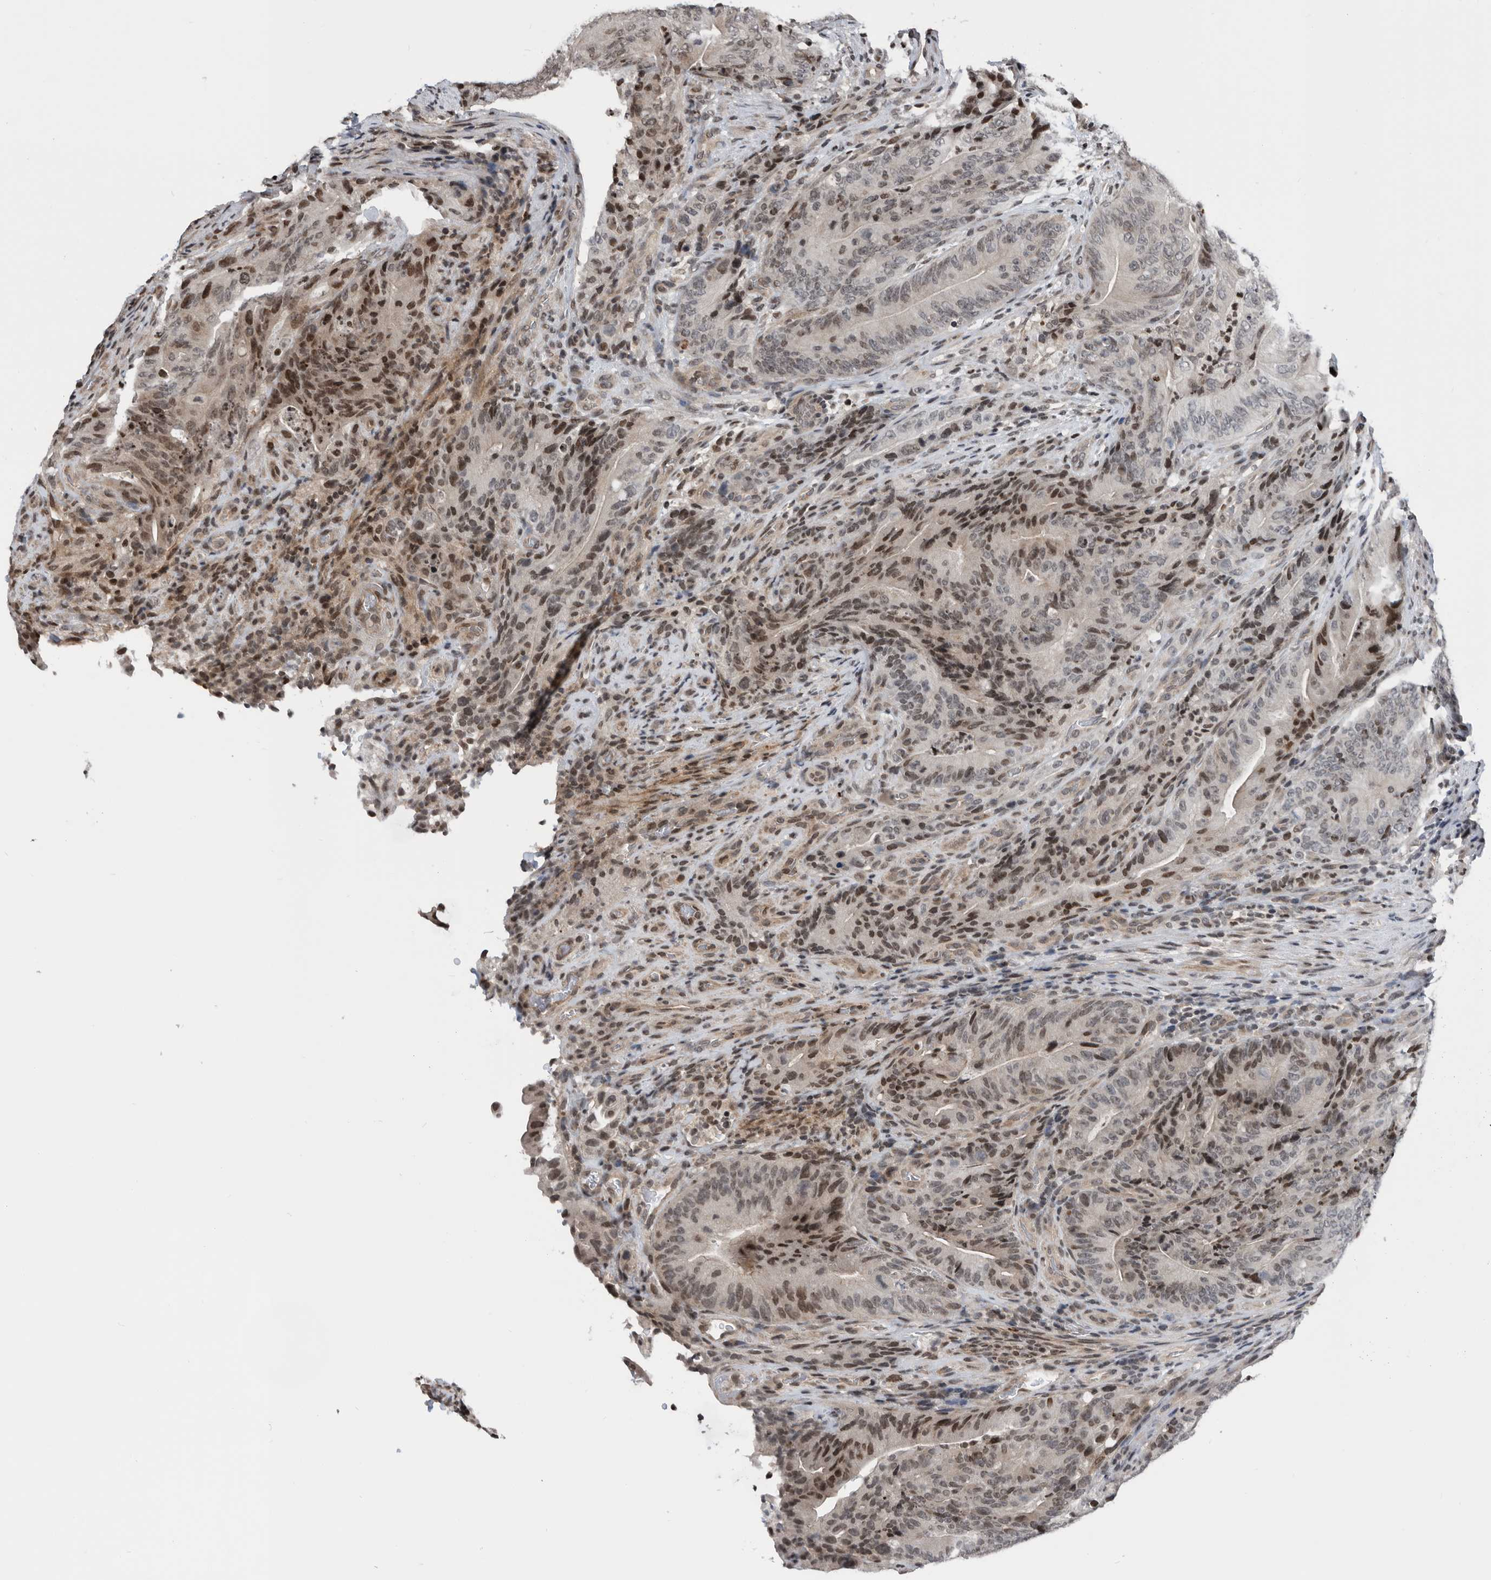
{"staining": {"intensity": "moderate", "quantity": "25%-75%", "location": "nuclear"}, "tissue": "colorectal cancer", "cell_type": "Tumor cells", "image_type": "cancer", "snomed": [{"axis": "morphology", "description": "Normal tissue, NOS"}, {"axis": "topography", "description": "Colon"}], "caption": "The image reveals a brown stain indicating the presence of a protein in the nuclear of tumor cells in colorectal cancer. Immunohistochemistry (ihc) stains the protein of interest in brown and the nuclei are stained blue.", "gene": "SNRNP48", "patient": {"sex": "female", "age": 82}}